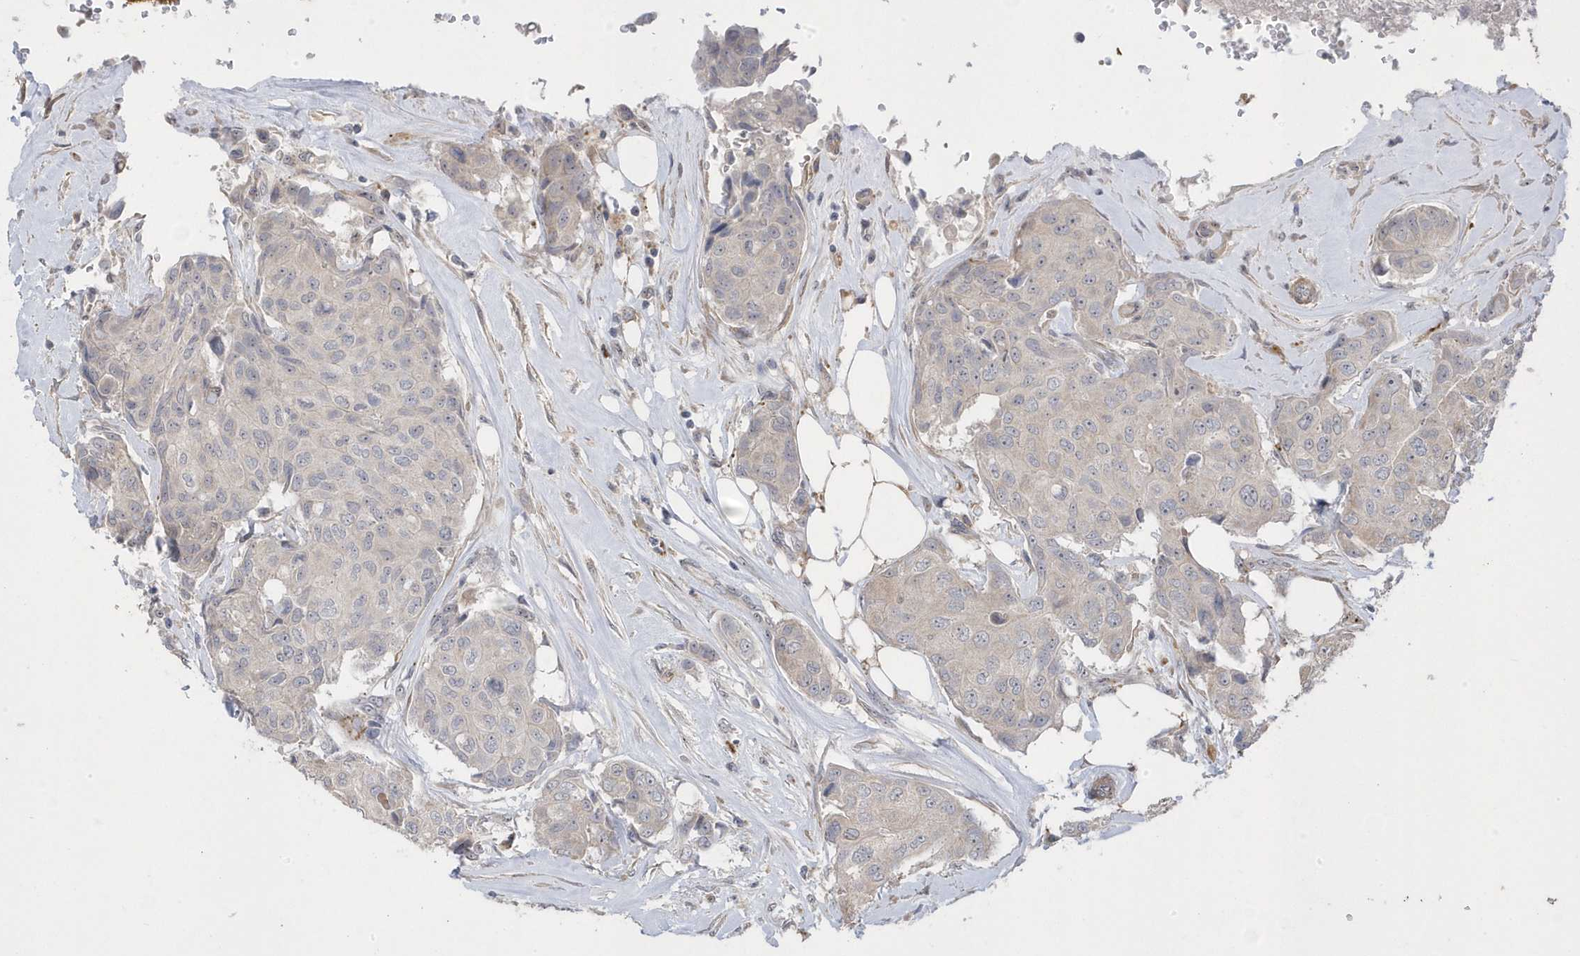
{"staining": {"intensity": "negative", "quantity": "none", "location": "none"}, "tissue": "breast cancer", "cell_type": "Tumor cells", "image_type": "cancer", "snomed": [{"axis": "morphology", "description": "Duct carcinoma"}, {"axis": "topography", "description": "Breast"}], "caption": "Immunohistochemistry photomicrograph of neoplastic tissue: breast cancer stained with DAB (3,3'-diaminobenzidine) demonstrates no significant protein positivity in tumor cells. (DAB IHC, high magnification).", "gene": "GTPBP6", "patient": {"sex": "female", "age": 80}}